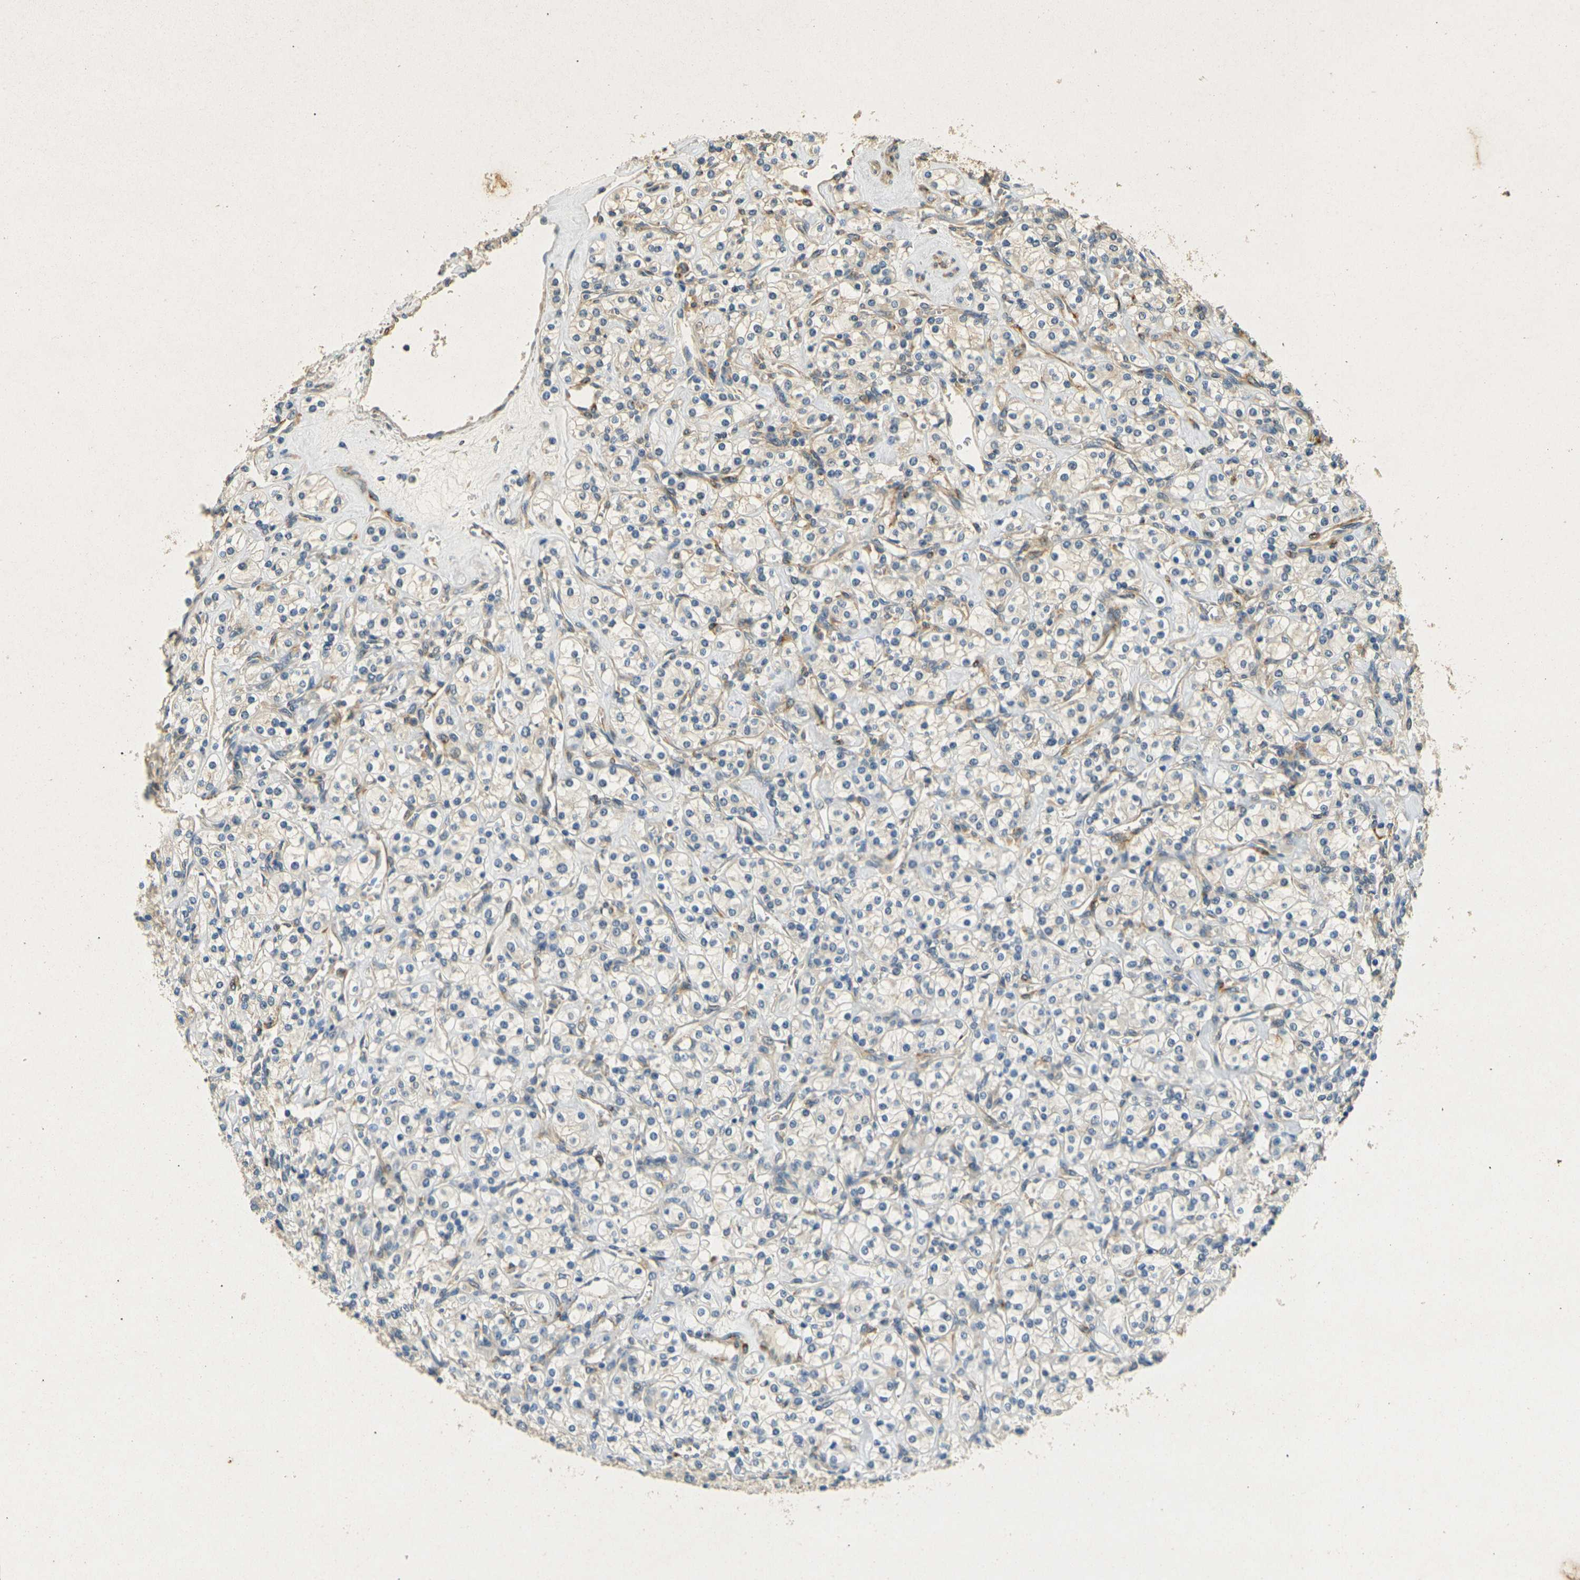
{"staining": {"intensity": "weak", "quantity": "<25%", "location": "cytoplasmic/membranous"}, "tissue": "renal cancer", "cell_type": "Tumor cells", "image_type": "cancer", "snomed": [{"axis": "morphology", "description": "Adenocarcinoma, NOS"}, {"axis": "topography", "description": "Kidney"}], "caption": "Immunohistochemical staining of renal cancer reveals no significant positivity in tumor cells.", "gene": "SORT1", "patient": {"sex": "male", "age": 77}}